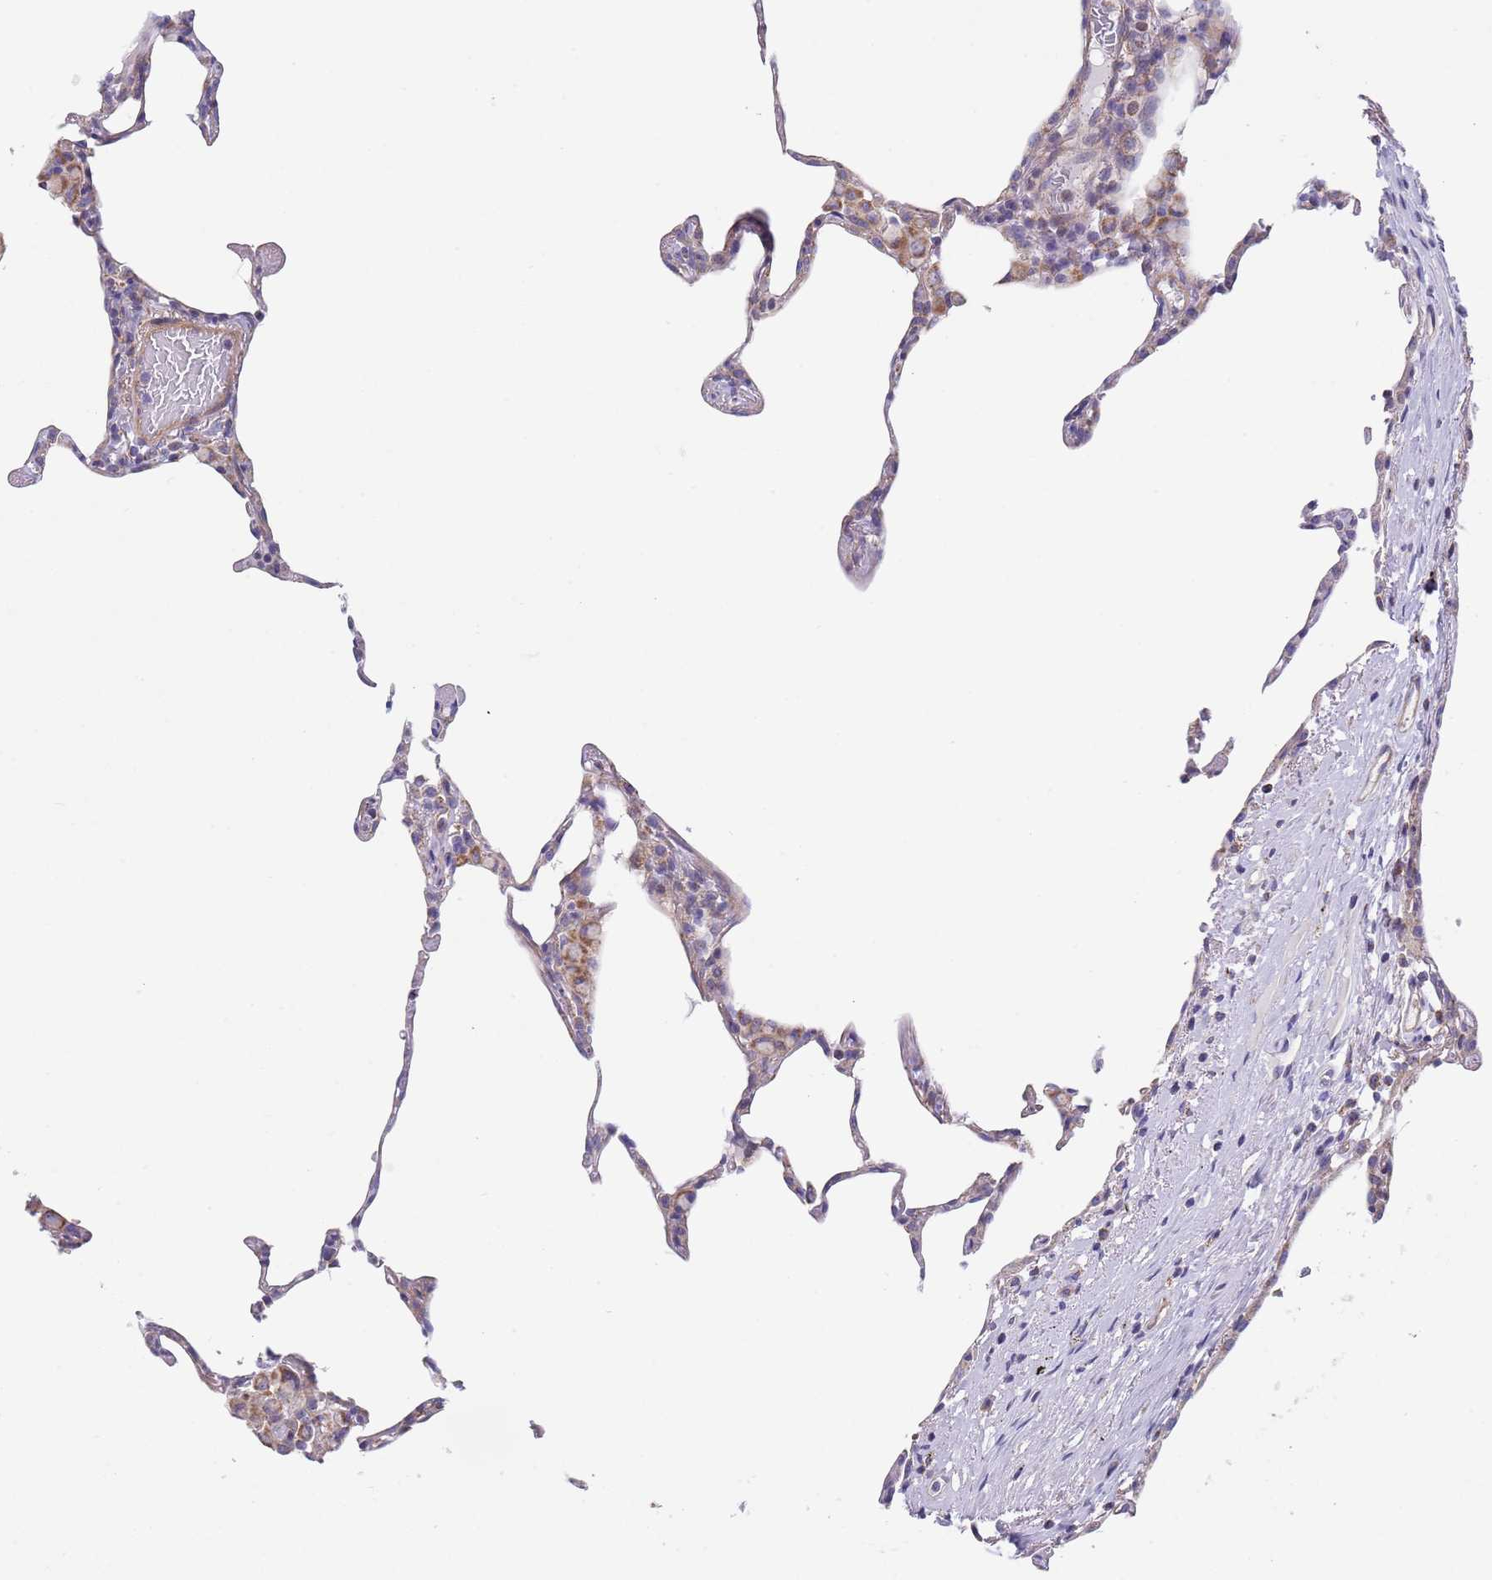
{"staining": {"intensity": "weak", "quantity": "<25%", "location": "cytoplasmic/membranous"}, "tissue": "lung", "cell_type": "Alveolar cells", "image_type": "normal", "snomed": [{"axis": "morphology", "description": "Normal tissue, NOS"}, {"axis": "topography", "description": "Lung"}], "caption": "DAB immunohistochemical staining of normal lung exhibits no significant expression in alveolar cells. (DAB (3,3'-diaminobenzidine) IHC visualized using brightfield microscopy, high magnification).", "gene": "PWWP3A", "patient": {"sex": "female", "age": 57}}